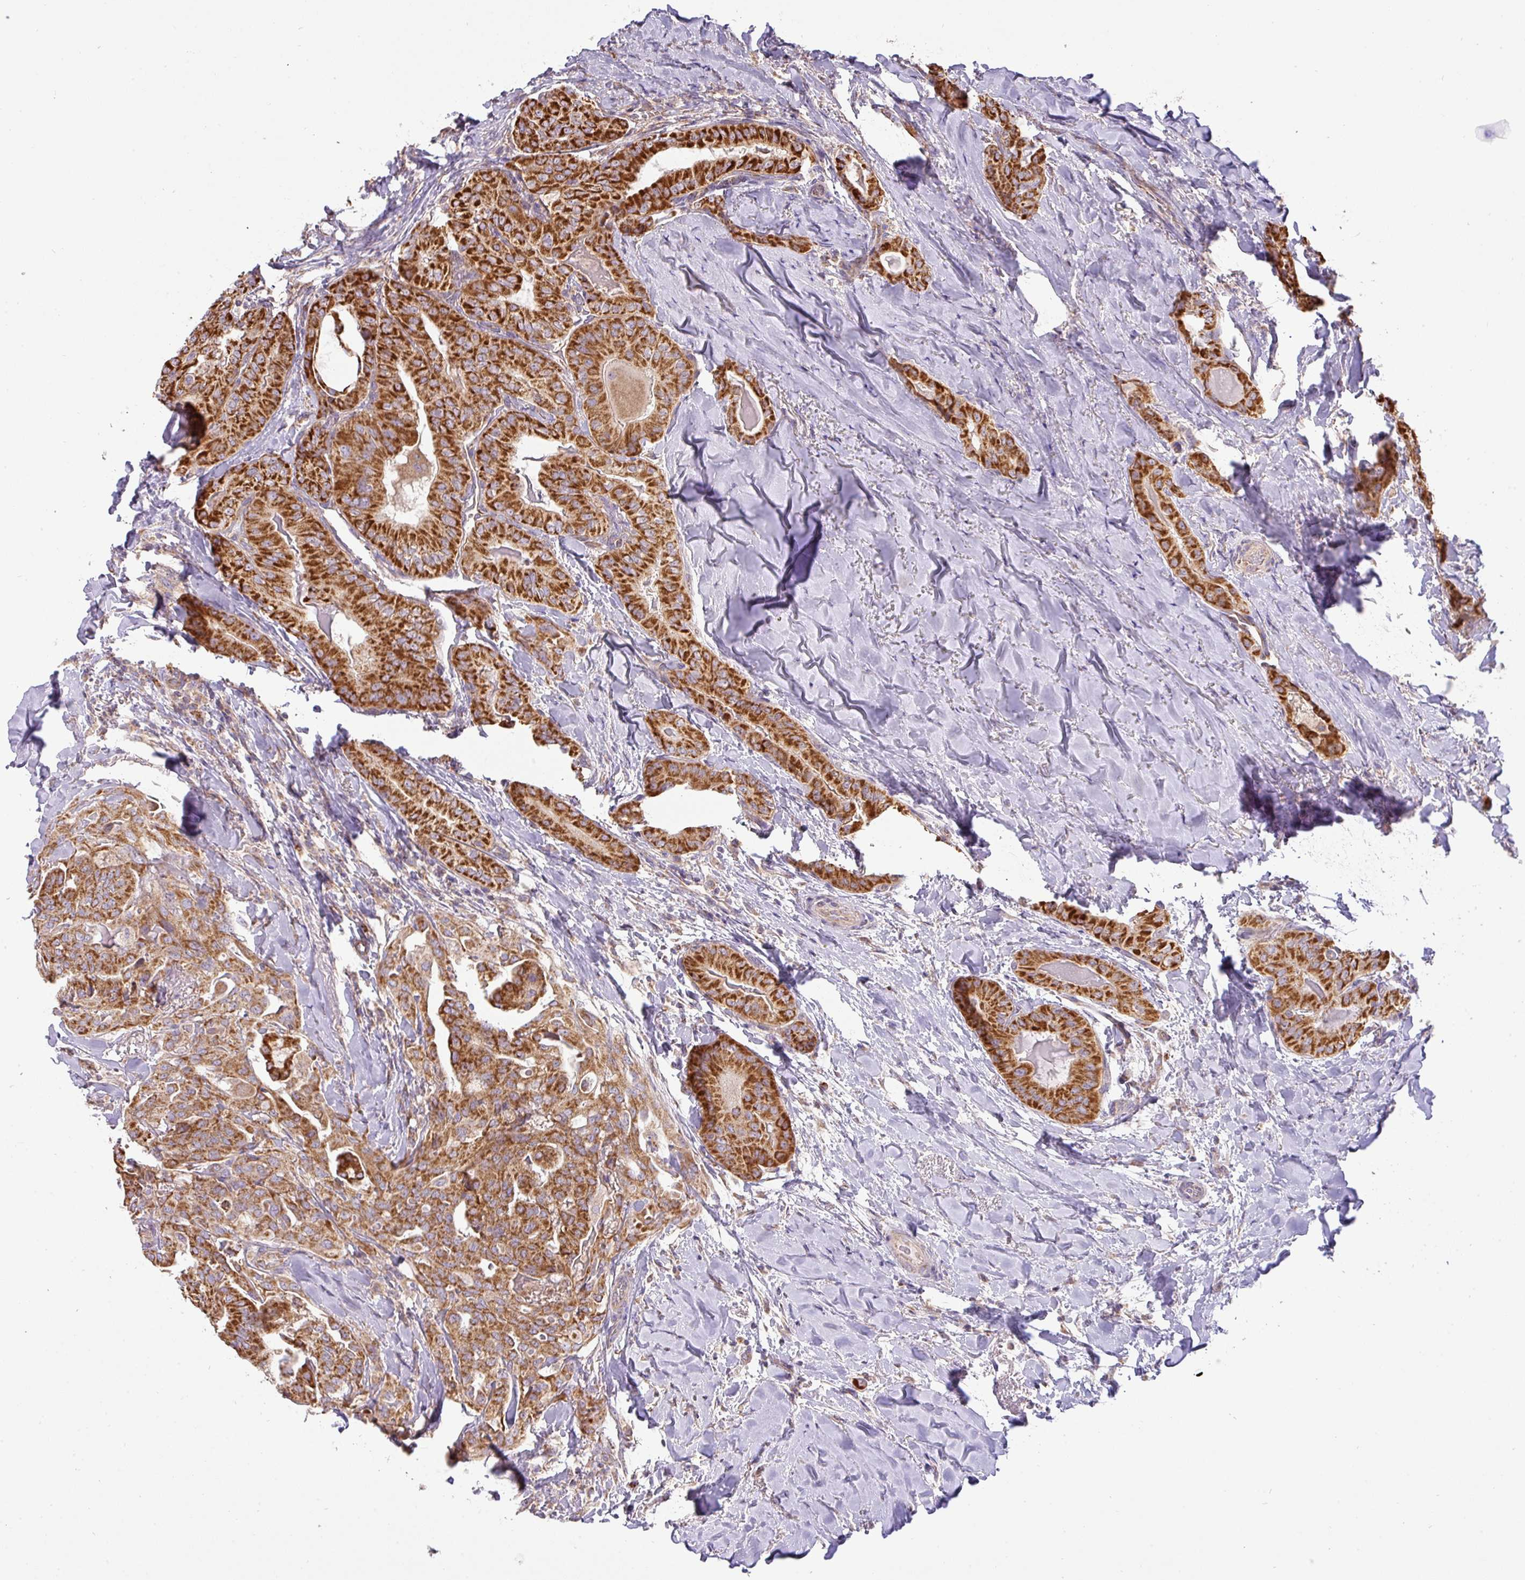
{"staining": {"intensity": "strong", "quantity": ">75%", "location": "cytoplasmic/membranous"}, "tissue": "thyroid cancer", "cell_type": "Tumor cells", "image_type": "cancer", "snomed": [{"axis": "morphology", "description": "Papillary adenocarcinoma, NOS"}, {"axis": "topography", "description": "Thyroid gland"}], "caption": "This micrograph reveals IHC staining of human thyroid papillary adenocarcinoma, with high strong cytoplasmic/membranous positivity in about >75% of tumor cells.", "gene": "ZNF211", "patient": {"sex": "female", "age": 68}}